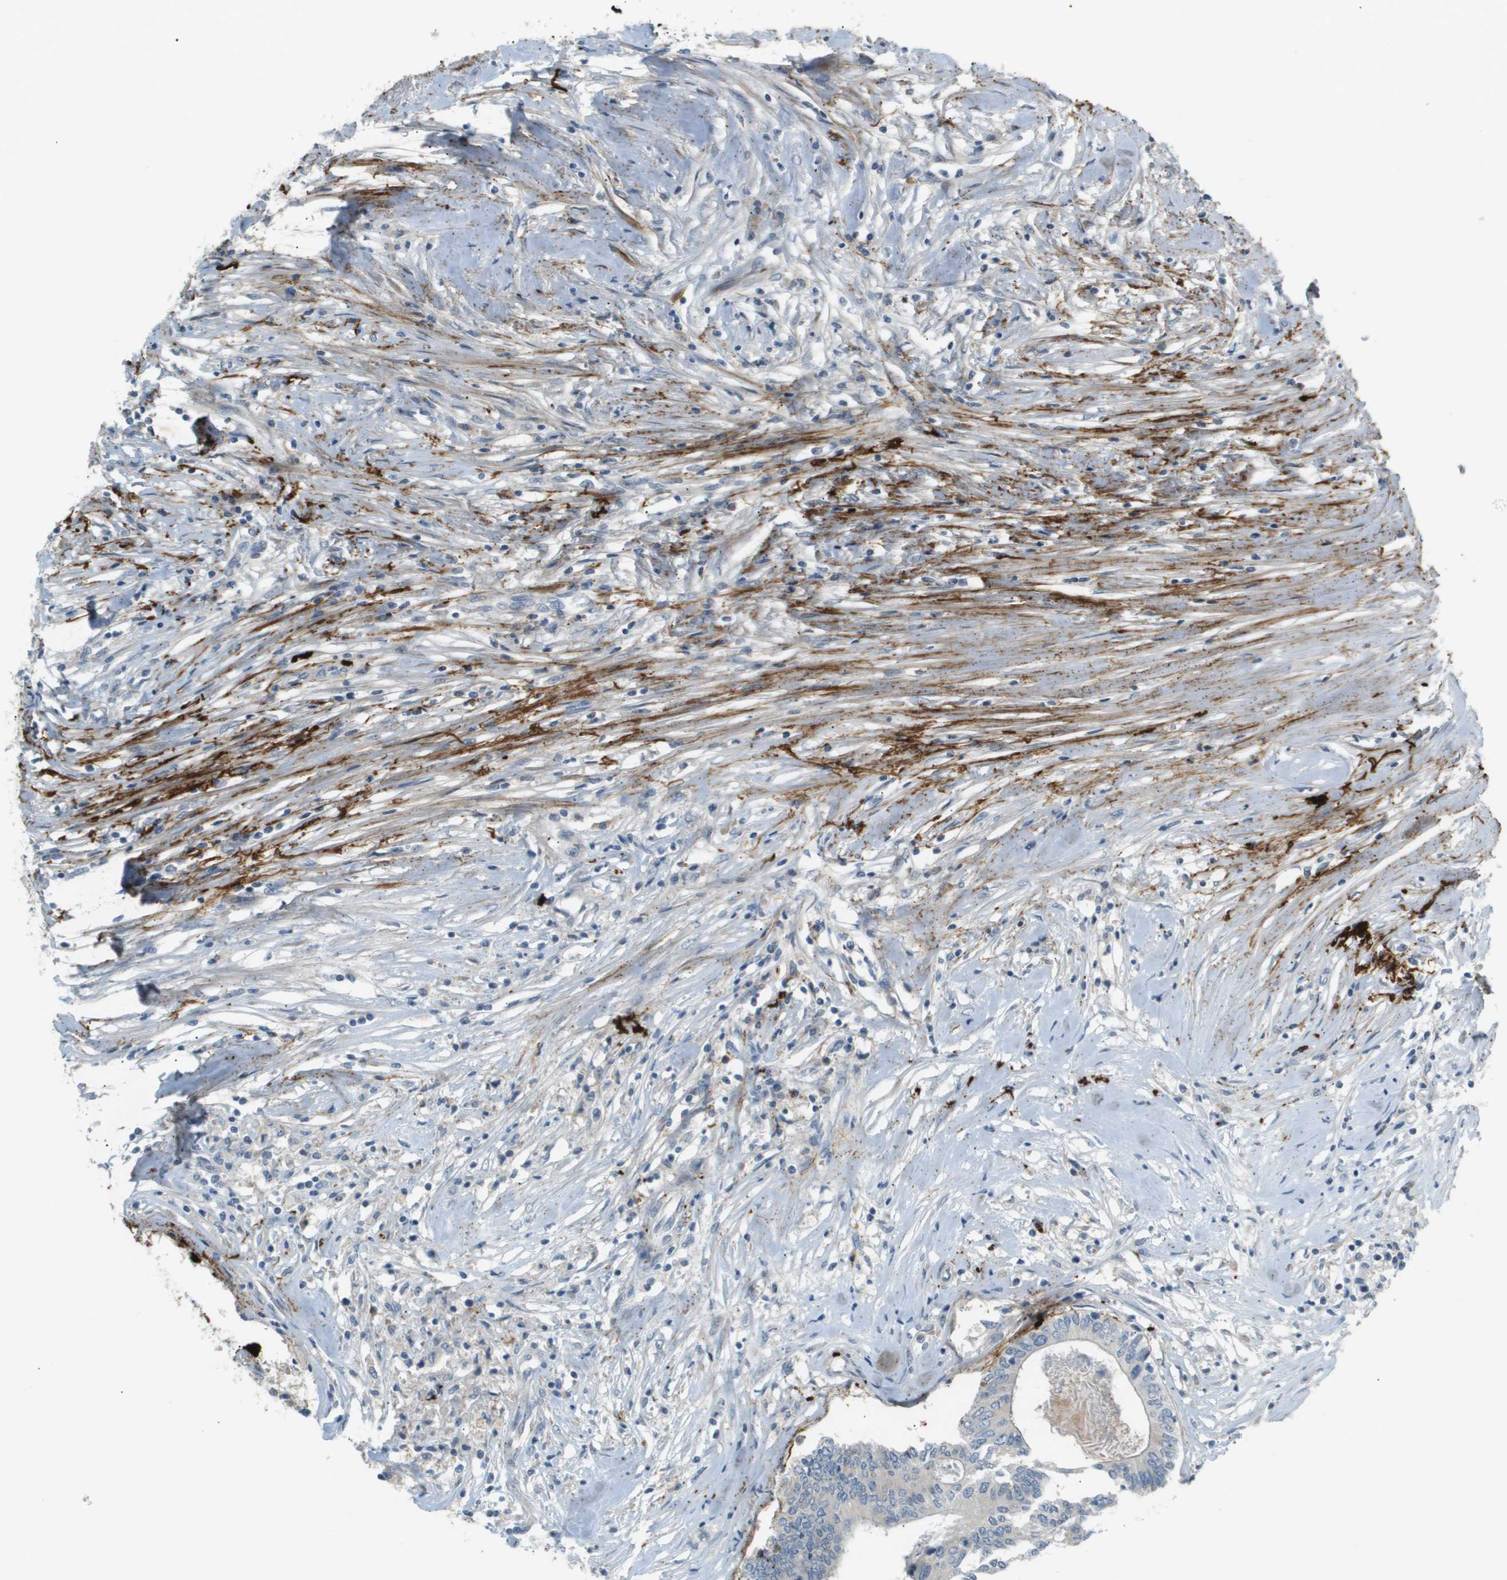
{"staining": {"intensity": "negative", "quantity": "none", "location": "none"}, "tissue": "colorectal cancer", "cell_type": "Tumor cells", "image_type": "cancer", "snomed": [{"axis": "morphology", "description": "Adenocarcinoma, NOS"}, {"axis": "topography", "description": "Rectum"}], "caption": "IHC image of neoplastic tissue: colorectal cancer (adenocarcinoma) stained with DAB exhibits no significant protein positivity in tumor cells.", "gene": "VTN", "patient": {"sex": "male", "age": 63}}